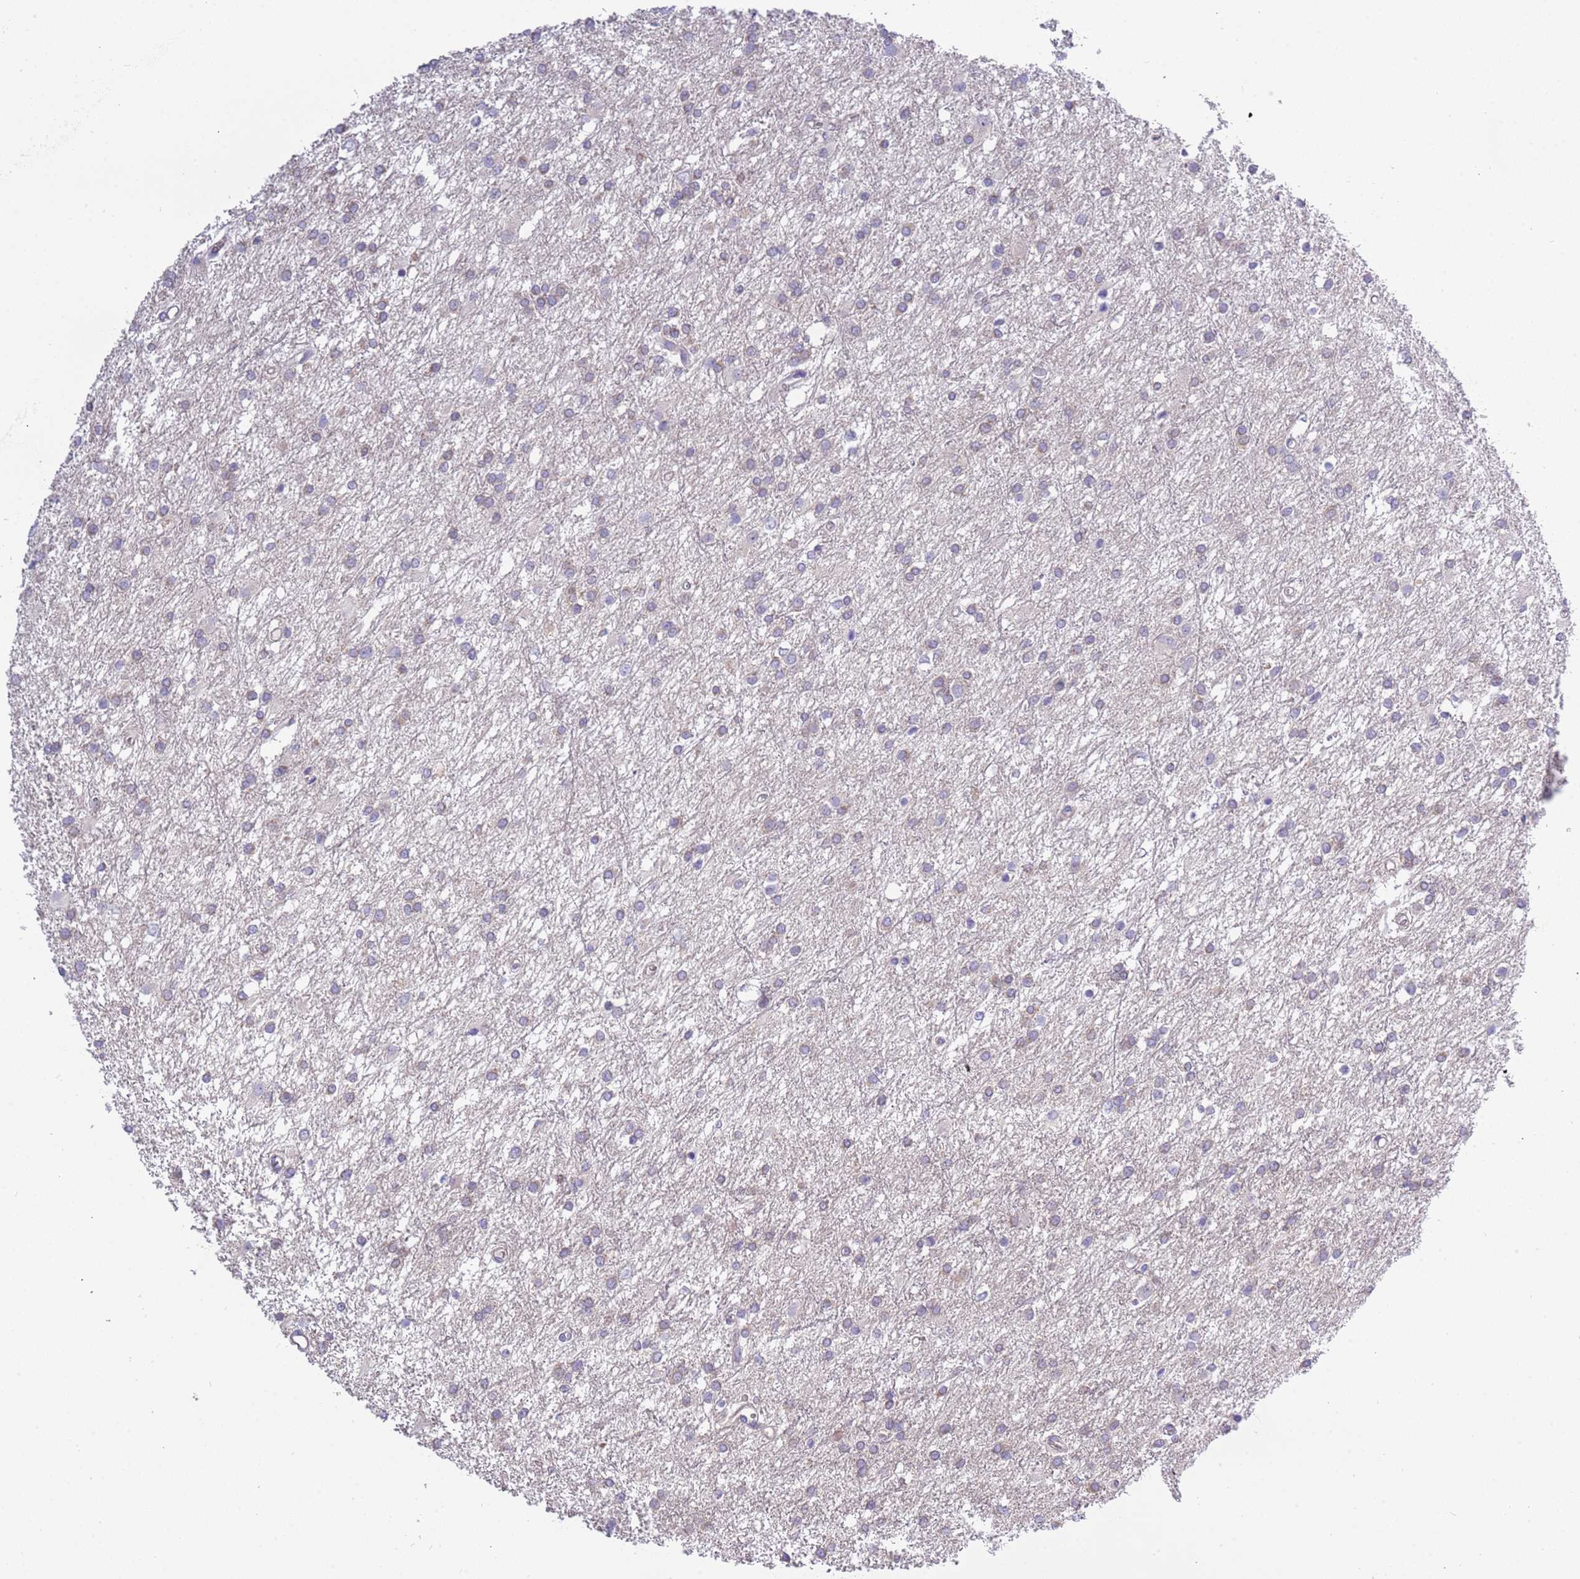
{"staining": {"intensity": "weak", "quantity": "<25%", "location": "cytoplasmic/membranous"}, "tissue": "glioma", "cell_type": "Tumor cells", "image_type": "cancer", "snomed": [{"axis": "morphology", "description": "Glioma, malignant, High grade"}, {"axis": "topography", "description": "Brain"}], "caption": "Micrograph shows no significant protein positivity in tumor cells of glioma.", "gene": "STIP1", "patient": {"sex": "female", "age": 50}}